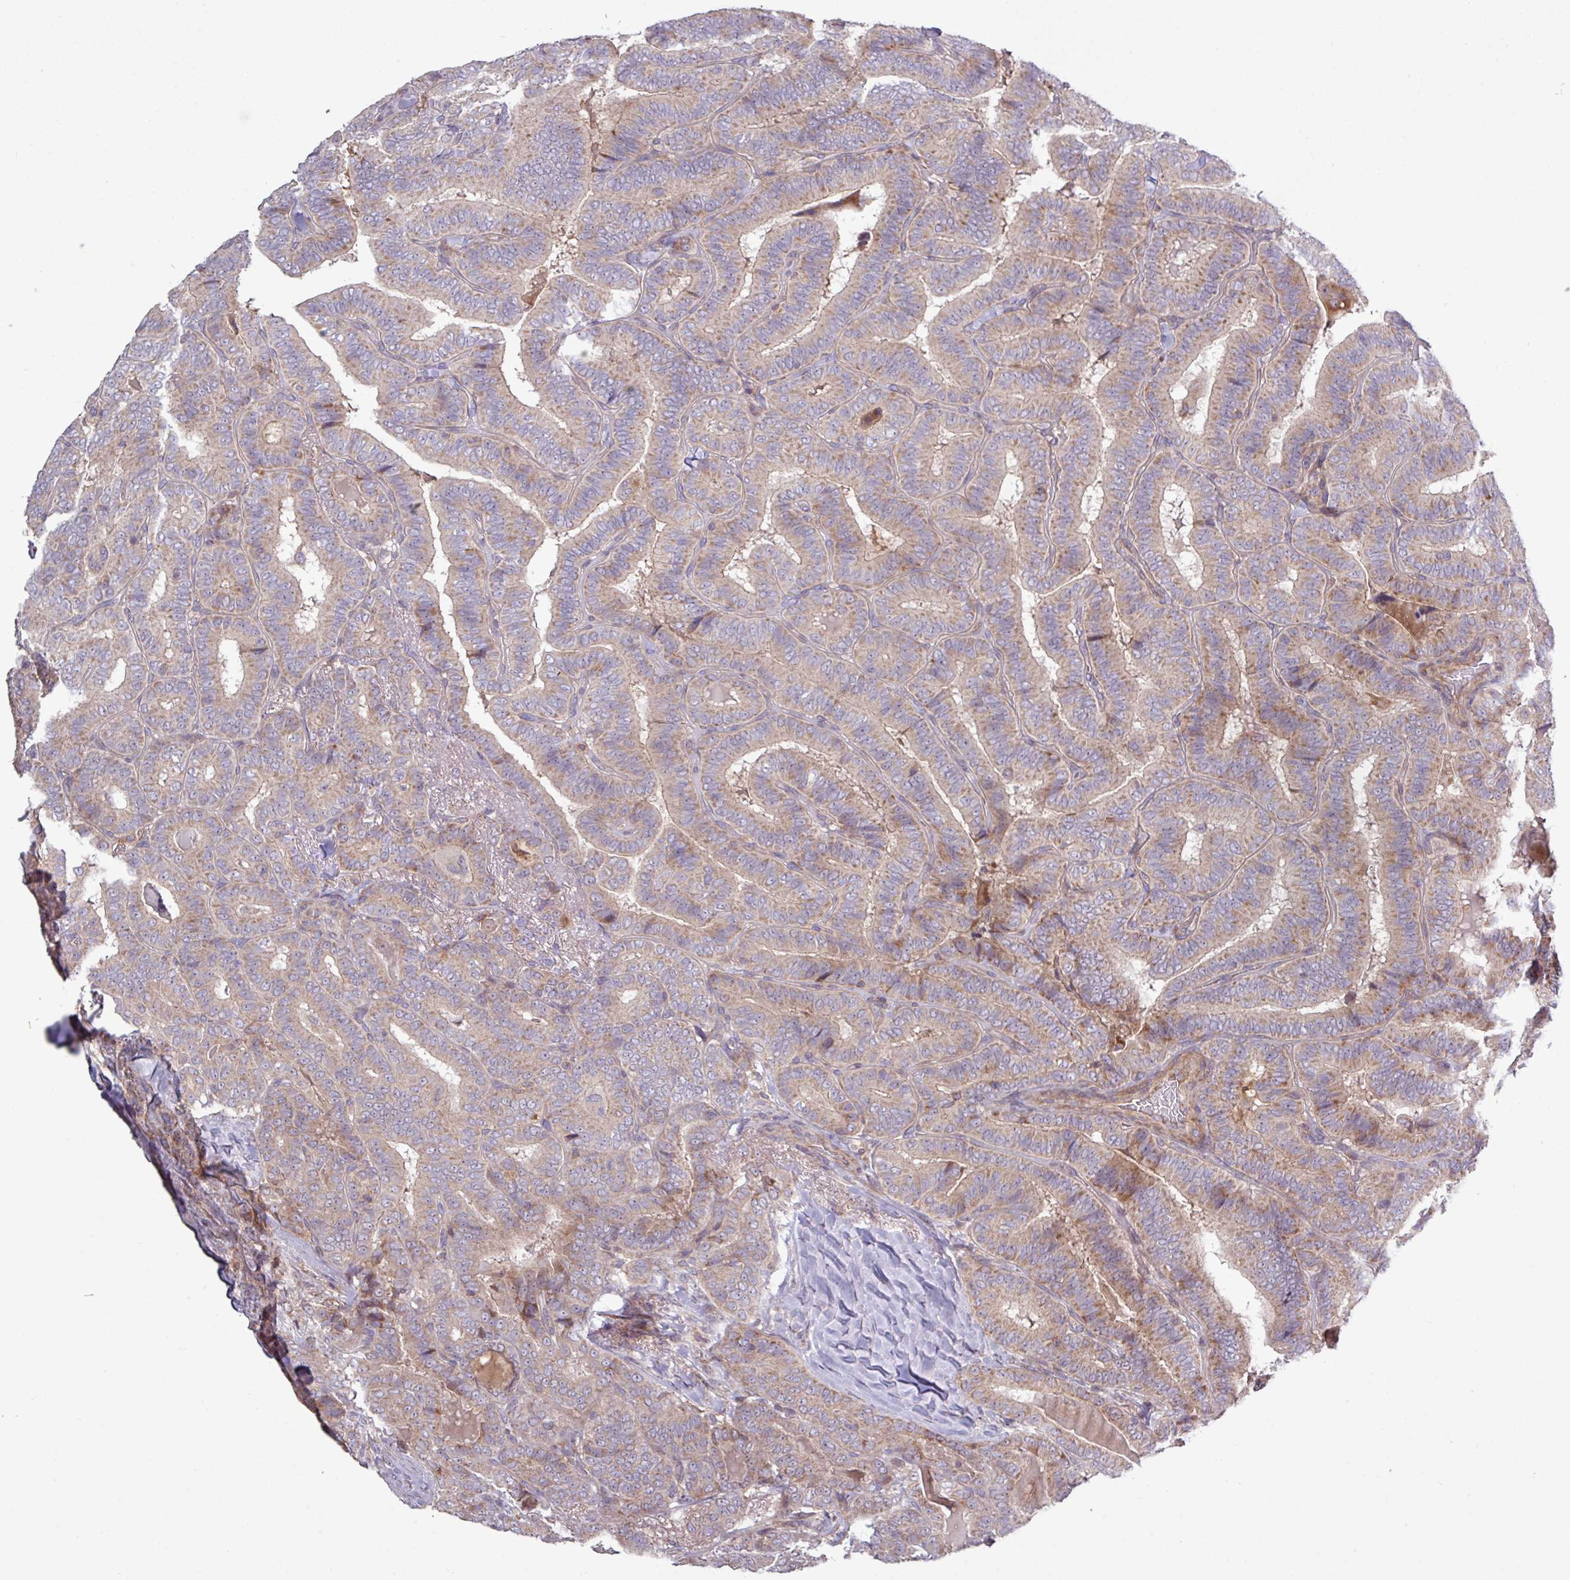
{"staining": {"intensity": "weak", "quantity": ">75%", "location": "cytoplasmic/membranous"}, "tissue": "thyroid cancer", "cell_type": "Tumor cells", "image_type": "cancer", "snomed": [{"axis": "morphology", "description": "Papillary adenocarcinoma, NOS"}, {"axis": "topography", "description": "Thyroid gland"}], "caption": "Immunohistochemistry (IHC) photomicrograph of human papillary adenocarcinoma (thyroid) stained for a protein (brown), which reveals low levels of weak cytoplasmic/membranous expression in about >75% of tumor cells.", "gene": "TNFSF12", "patient": {"sex": "male", "age": 61}}